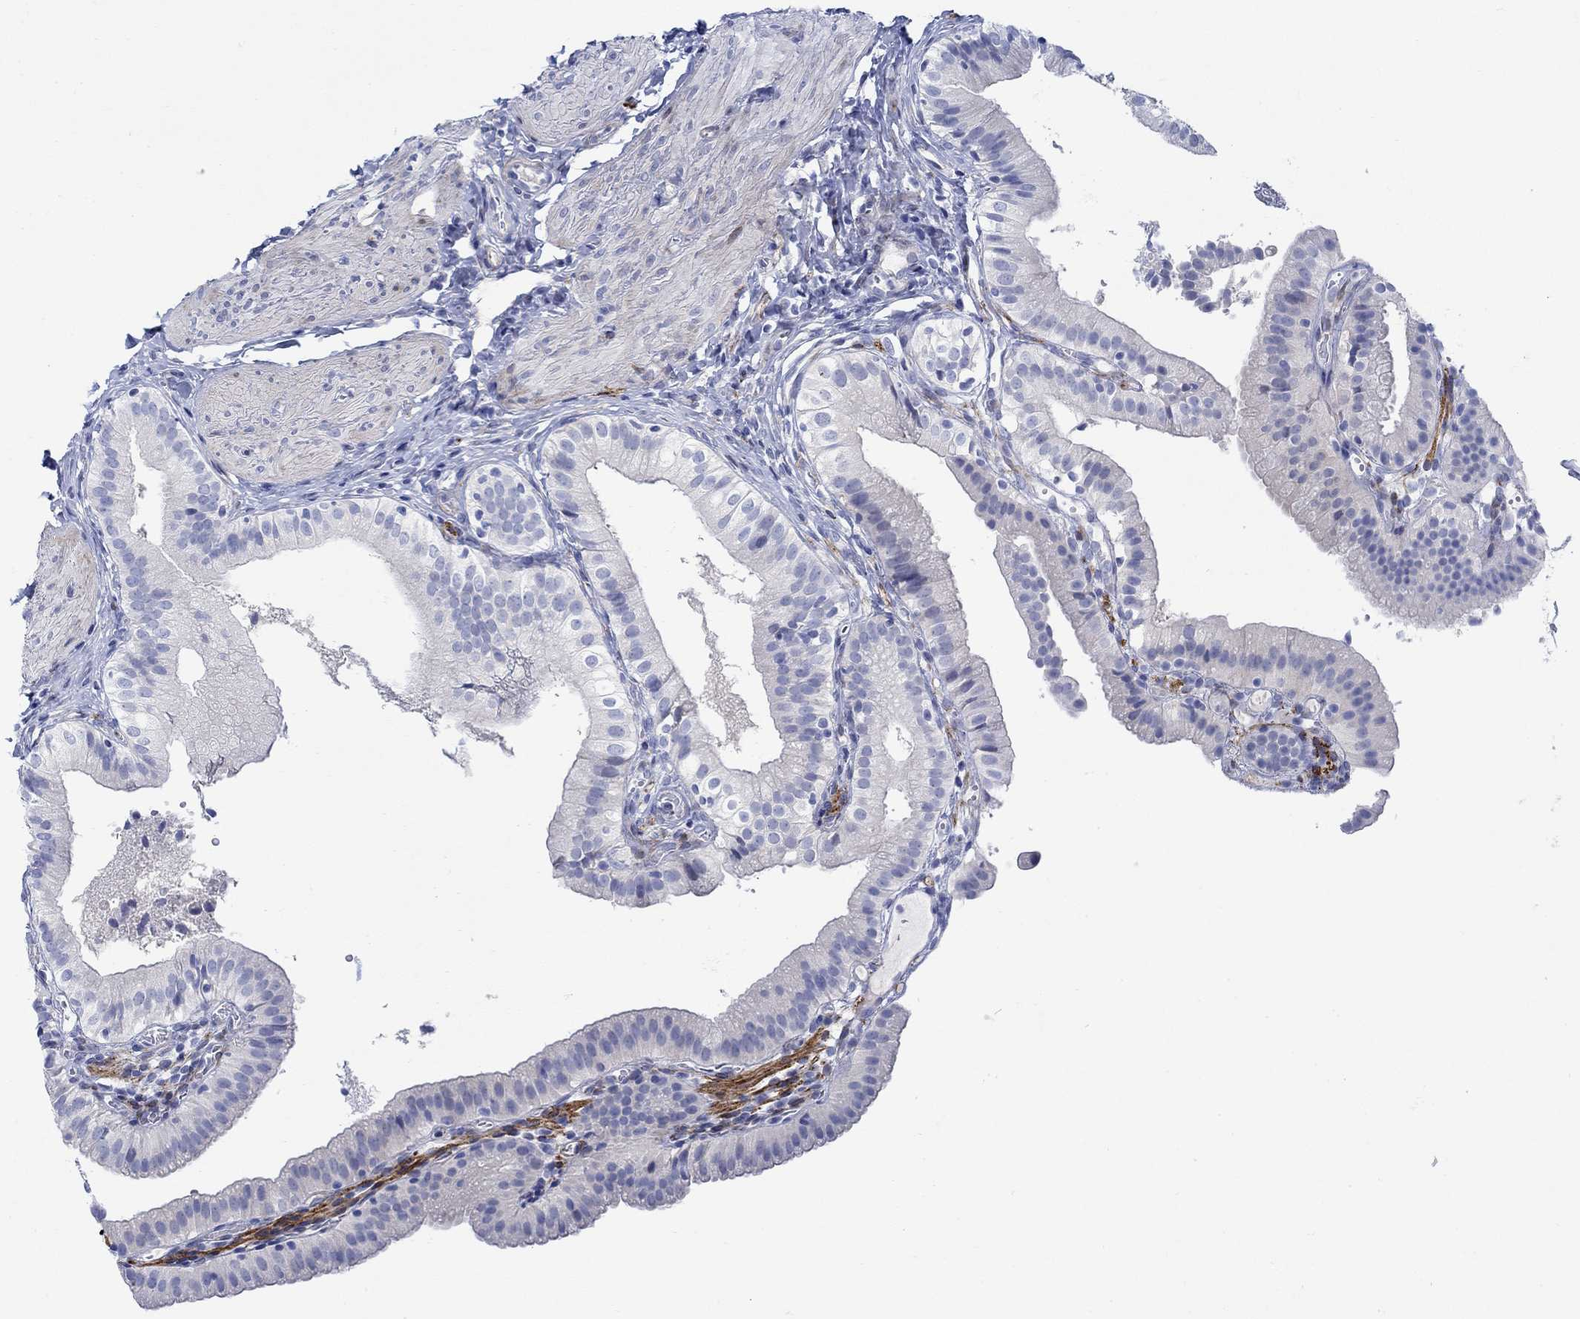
{"staining": {"intensity": "negative", "quantity": "none", "location": "none"}, "tissue": "gallbladder", "cell_type": "Glandular cells", "image_type": "normal", "snomed": [{"axis": "morphology", "description": "Normal tissue, NOS"}, {"axis": "topography", "description": "Gallbladder"}], "caption": "High magnification brightfield microscopy of benign gallbladder stained with DAB (3,3'-diaminobenzidine) (brown) and counterstained with hematoxylin (blue): glandular cells show no significant staining. (DAB (3,3'-diaminobenzidine) immunohistochemistry visualized using brightfield microscopy, high magnification).", "gene": "KSR2", "patient": {"sex": "female", "age": 47}}